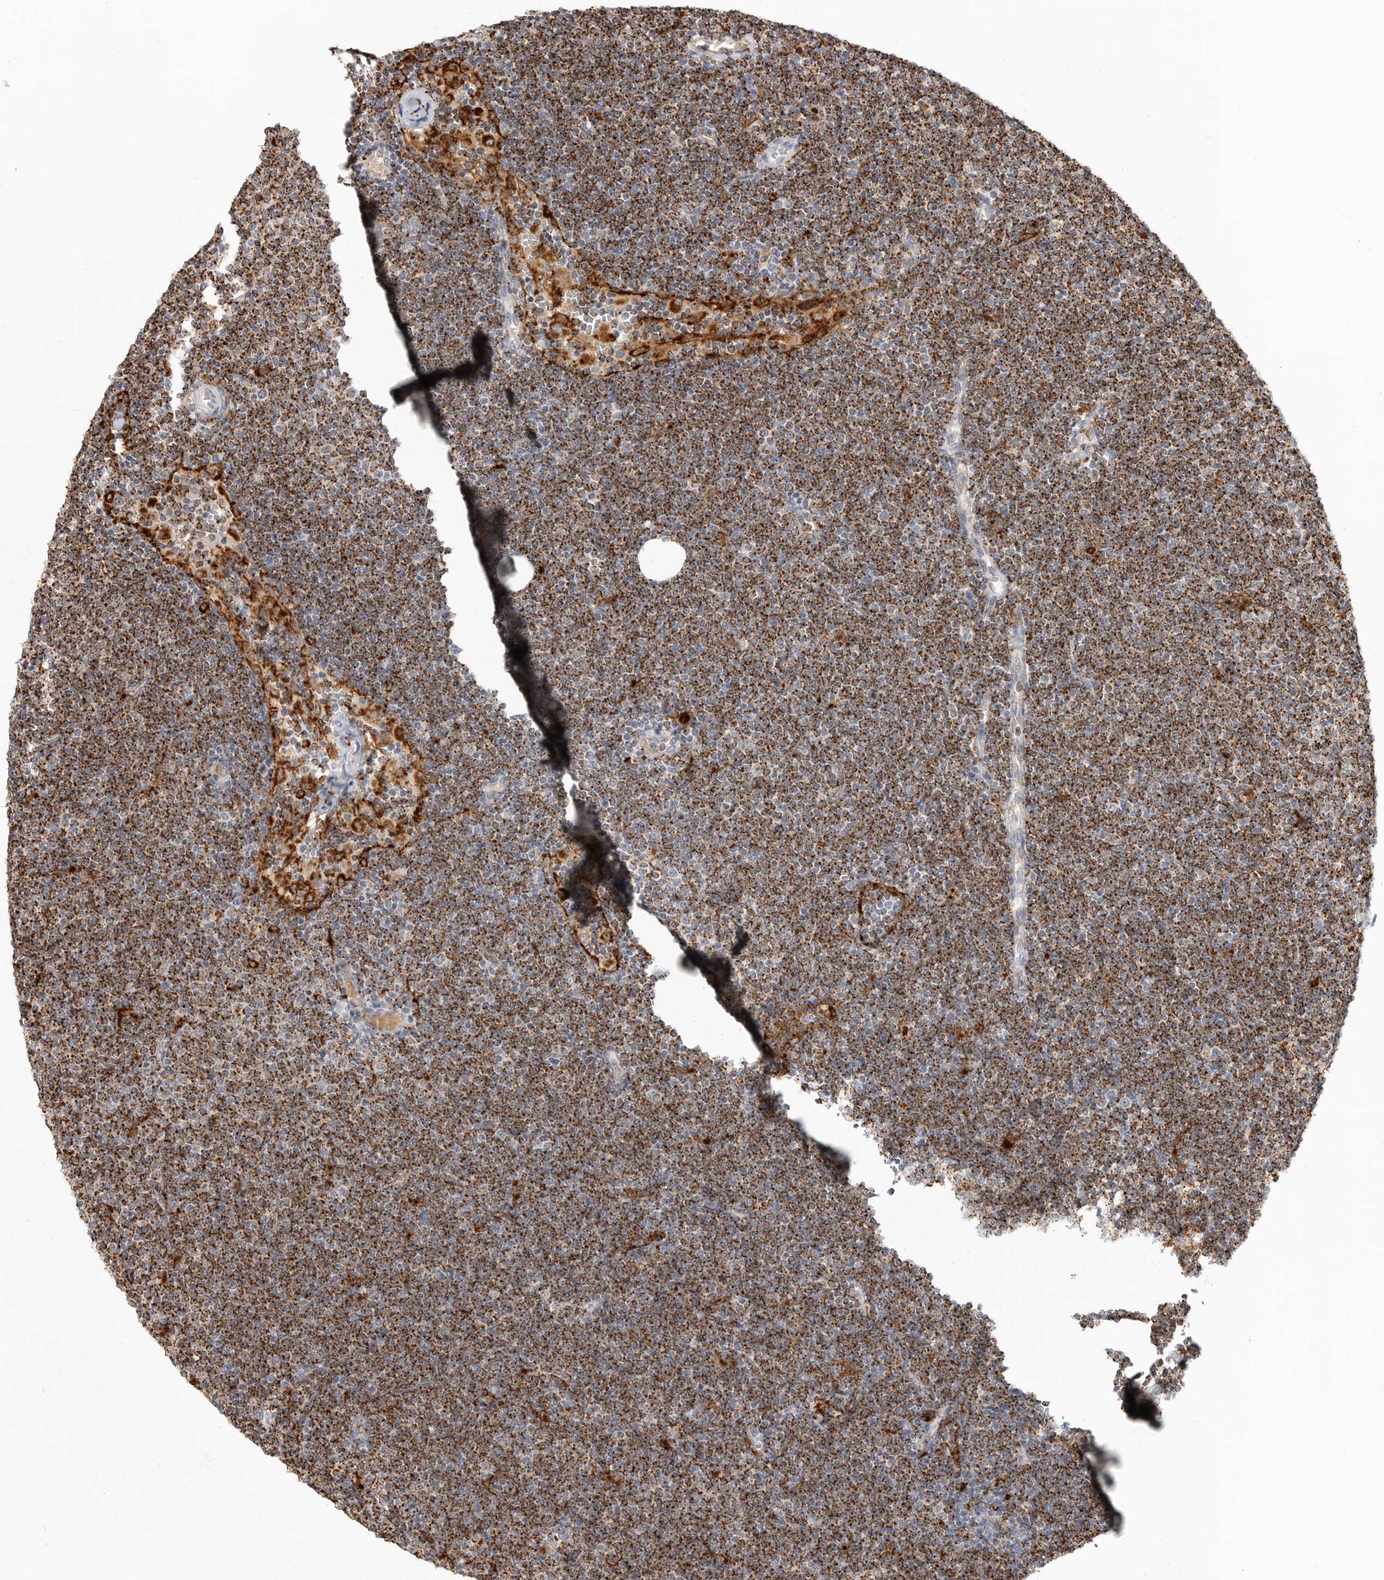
{"staining": {"intensity": "strong", "quantity": ">75%", "location": "cytoplasmic/membranous"}, "tissue": "lymphoma", "cell_type": "Tumor cells", "image_type": "cancer", "snomed": [{"axis": "morphology", "description": "Malignant lymphoma, non-Hodgkin's type, Low grade"}, {"axis": "topography", "description": "Lymph node"}], "caption": "IHC (DAB (3,3'-diaminobenzidine)) staining of malignant lymphoma, non-Hodgkin's type (low-grade) shows strong cytoplasmic/membranous protein expression in approximately >75% of tumor cells.", "gene": "IFI30", "patient": {"sex": "female", "age": 53}}